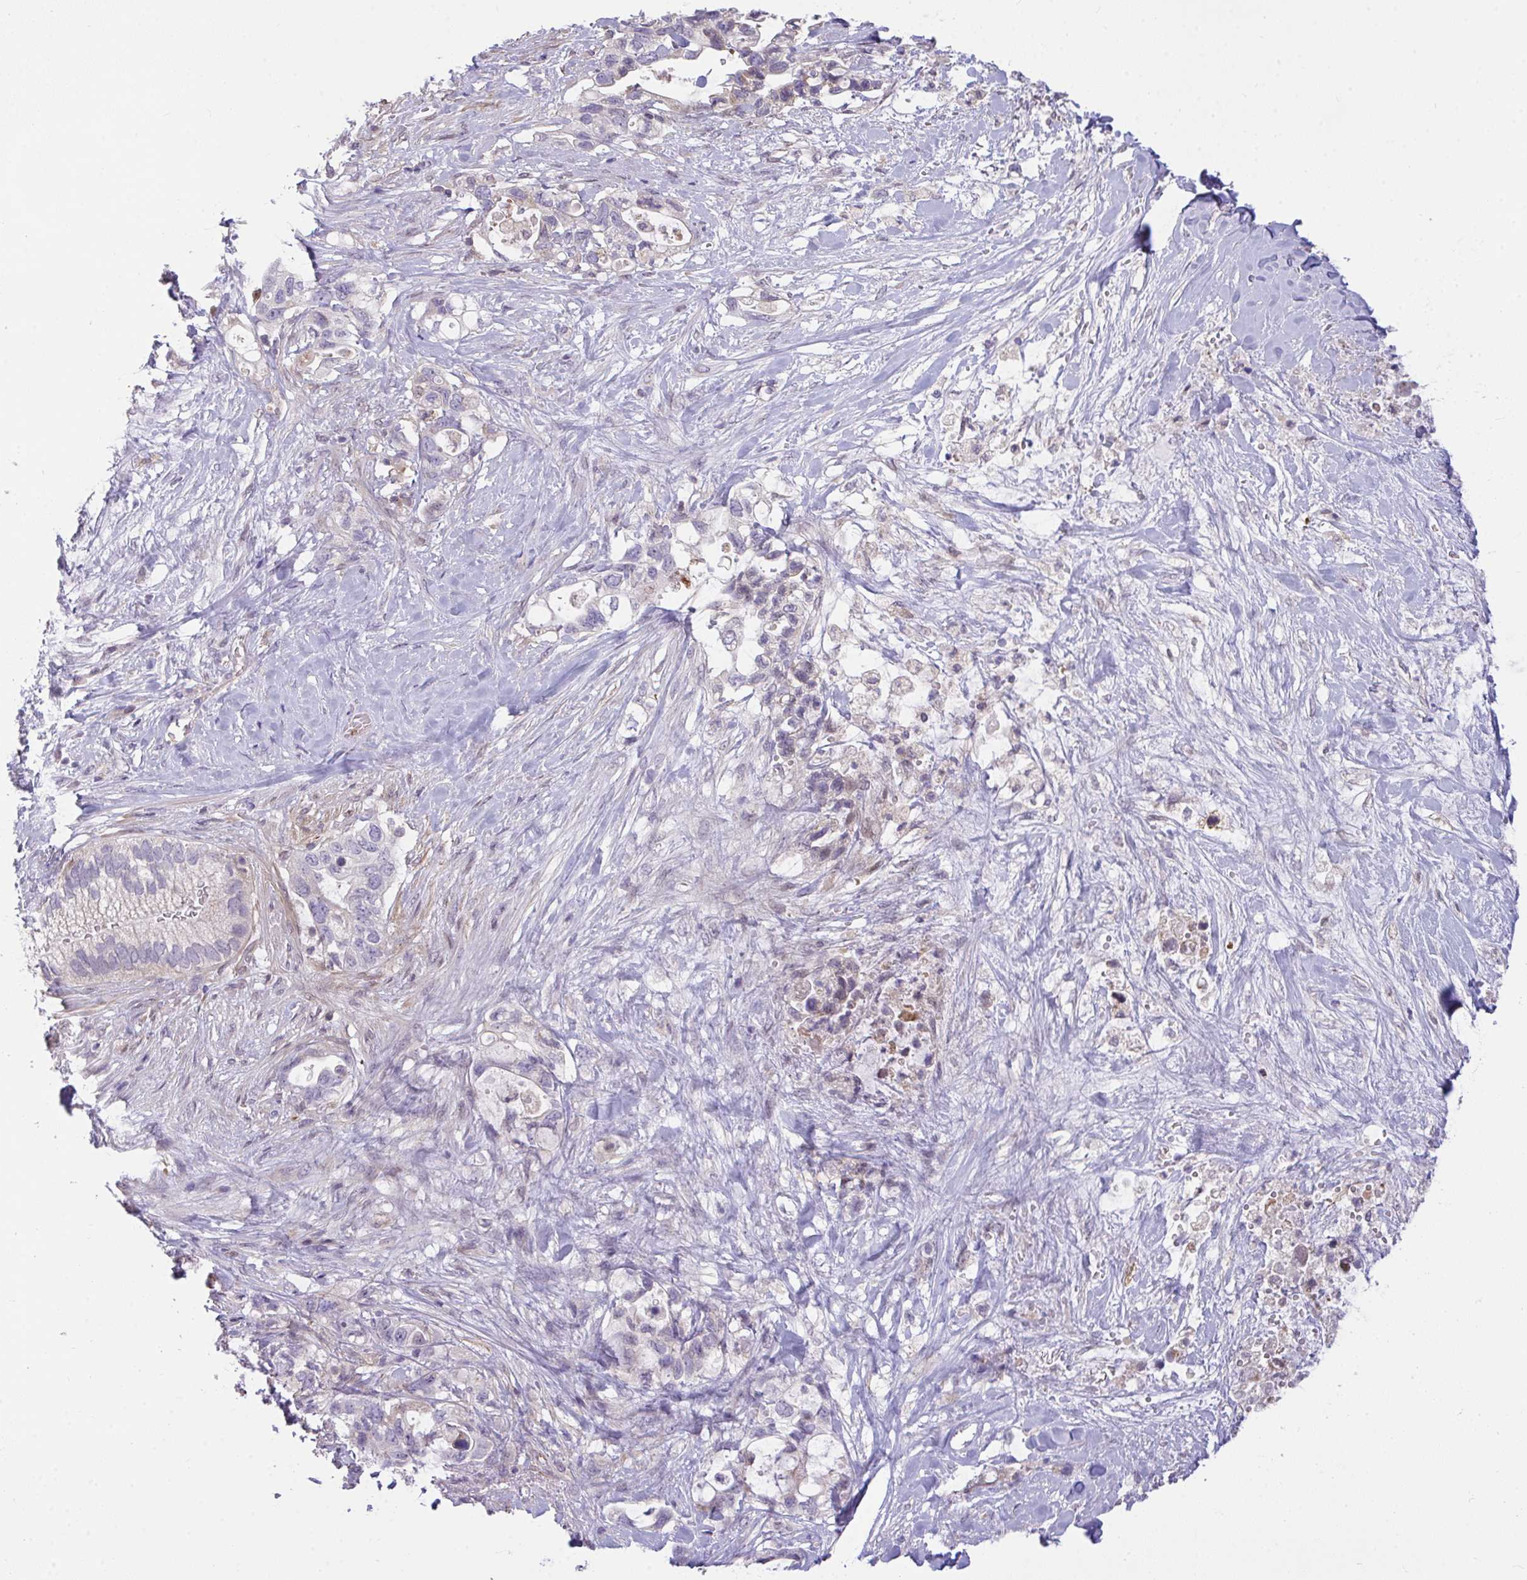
{"staining": {"intensity": "negative", "quantity": "none", "location": "none"}, "tissue": "pancreatic cancer", "cell_type": "Tumor cells", "image_type": "cancer", "snomed": [{"axis": "morphology", "description": "Adenocarcinoma, NOS"}, {"axis": "topography", "description": "Pancreas"}], "caption": "DAB (3,3'-diaminobenzidine) immunohistochemical staining of pancreatic adenocarcinoma reveals no significant staining in tumor cells.", "gene": "SEMA6B", "patient": {"sex": "female", "age": 72}}